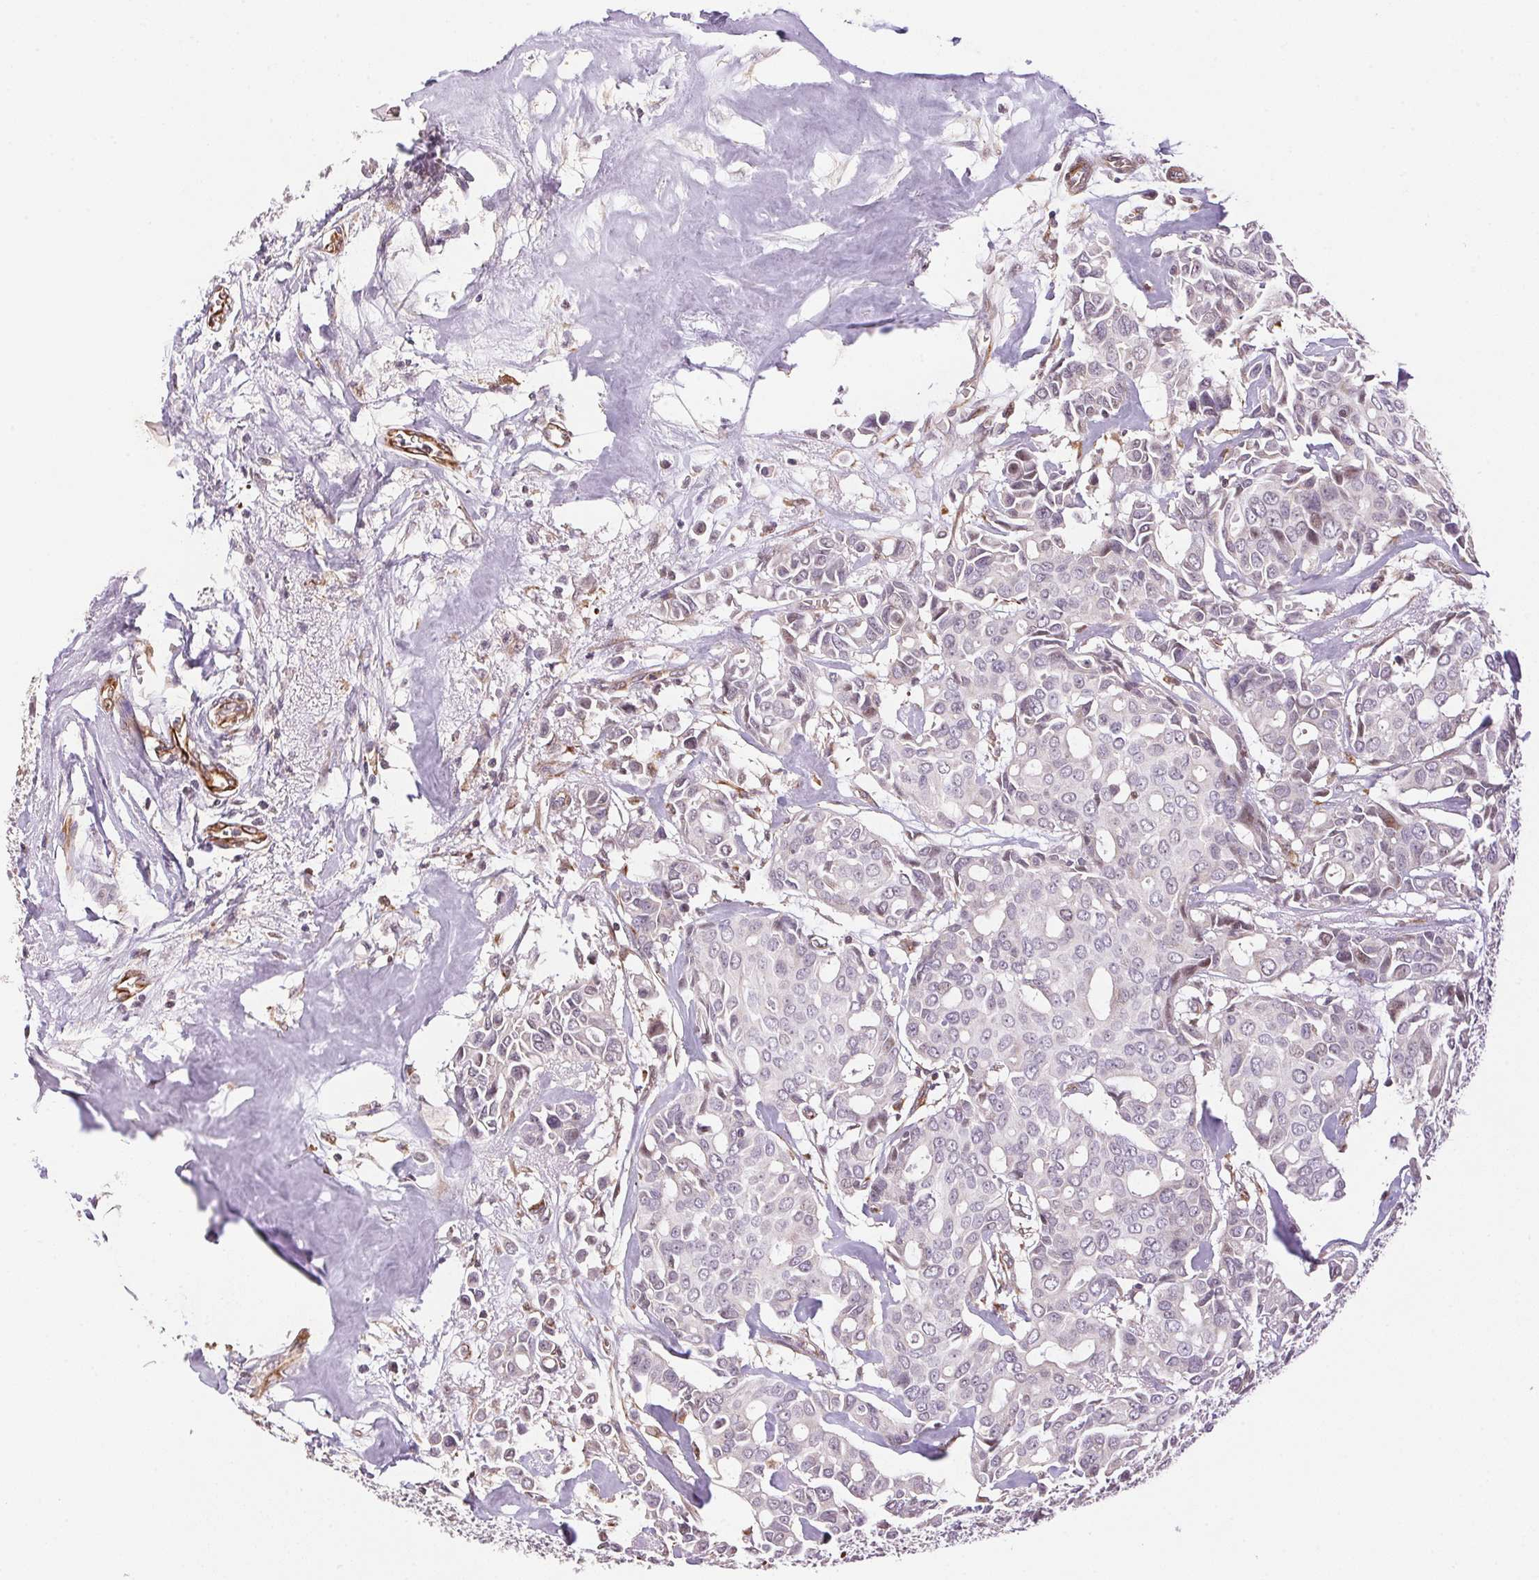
{"staining": {"intensity": "negative", "quantity": "none", "location": "none"}, "tissue": "breast cancer", "cell_type": "Tumor cells", "image_type": "cancer", "snomed": [{"axis": "morphology", "description": "Duct carcinoma"}, {"axis": "topography", "description": "Breast"}], "caption": "A photomicrograph of breast cancer stained for a protein reveals no brown staining in tumor cells.", "gene": "GYG2", "patient": {"sex": "female", "age": 54}}